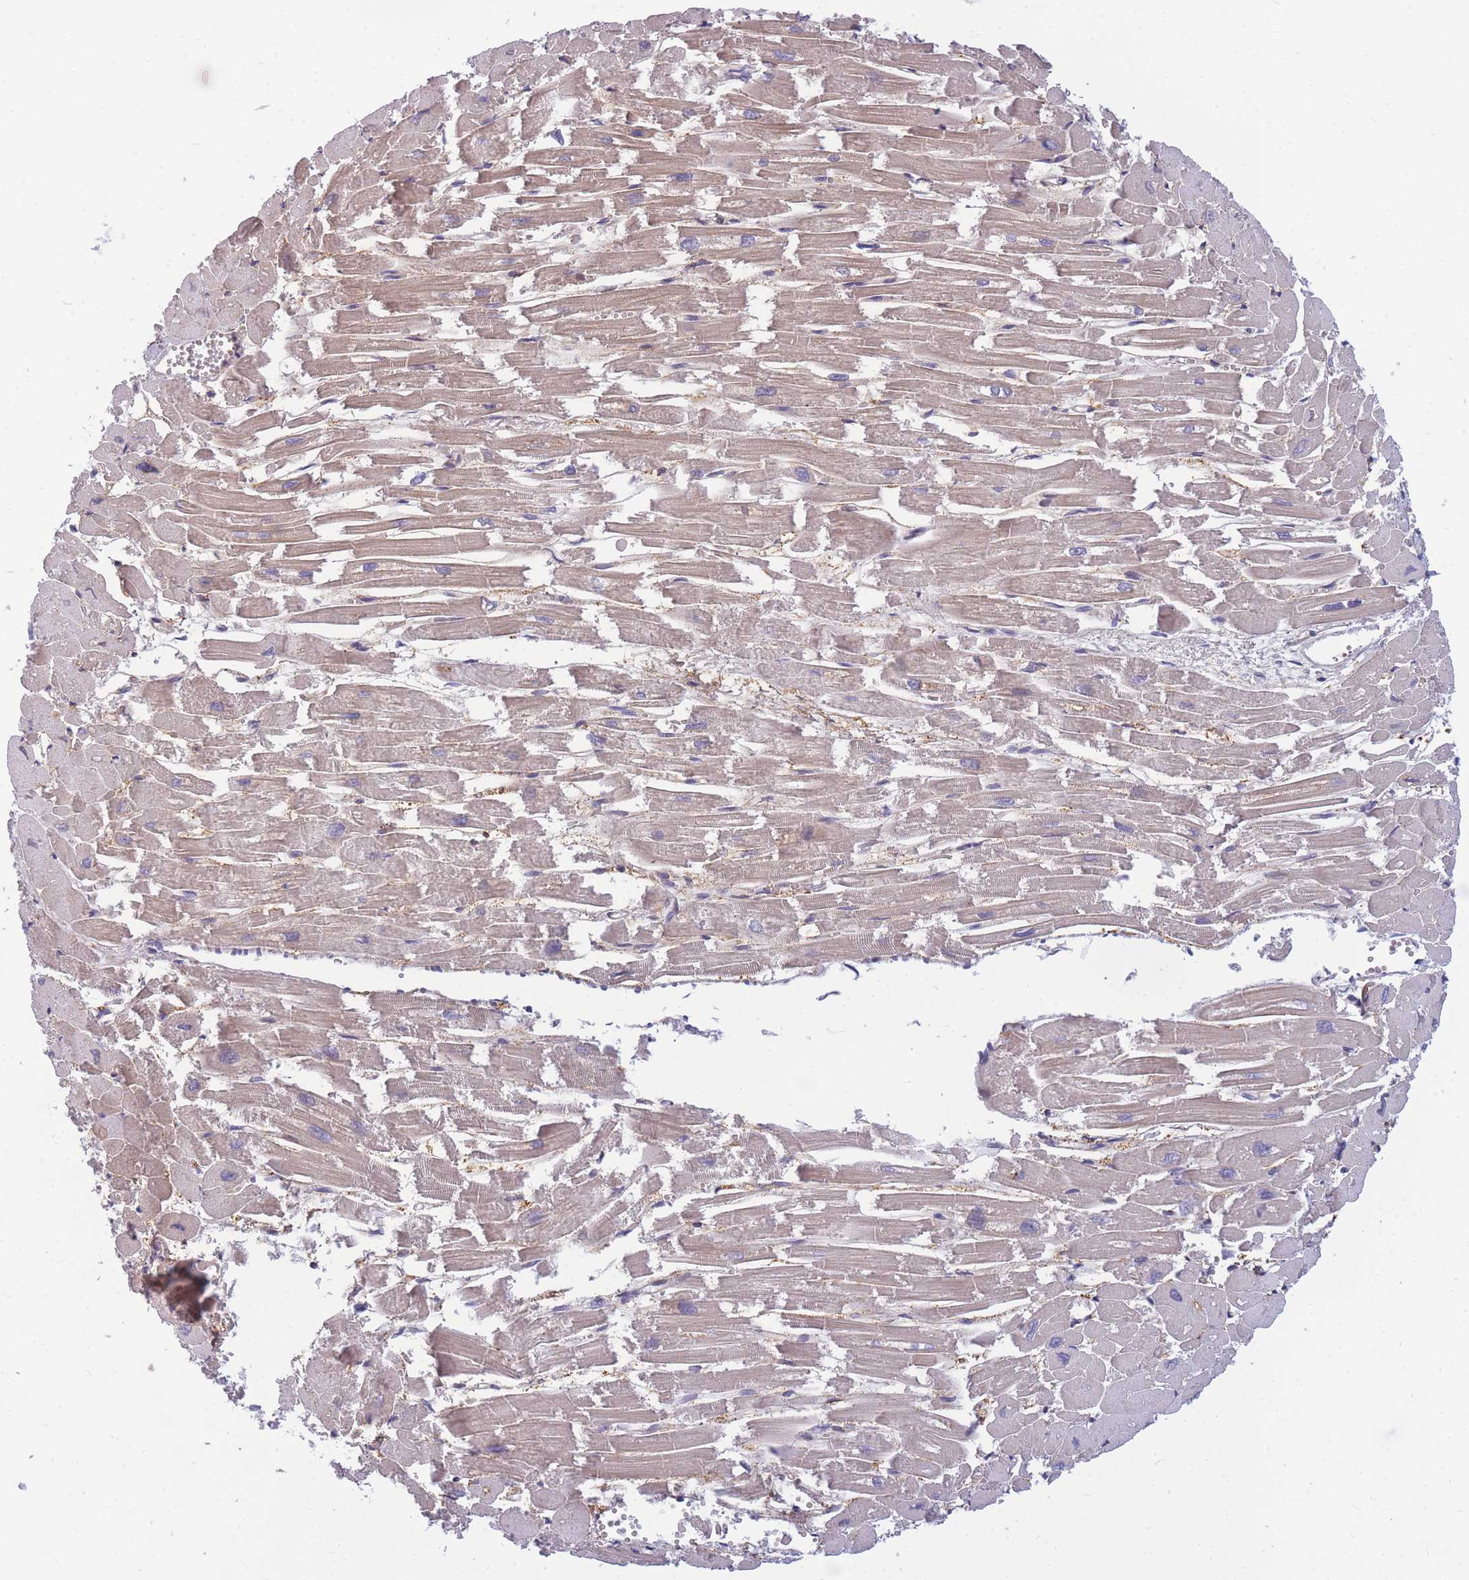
{"staining": {"intensity": "weak", "quantity": "25%-75%", "location": "cytoplasmic/membranous"}, "tissue": "heart muscle", "cell_type": "Cardiomyocytes", "image_type": "normal", "snomed": [{"axis": "morphology", "description": "Normal tissue, NOS"}, {"axis": "topography", "description": "Heart"}], "caption": "The micrograph displays a brown stain indicating the presence of a protein in the cytoplasmic/membranous of cardiomyocytes in heart muscle.", "gene": "CRACD", "patient": {"sex": "male", "age": 54}}